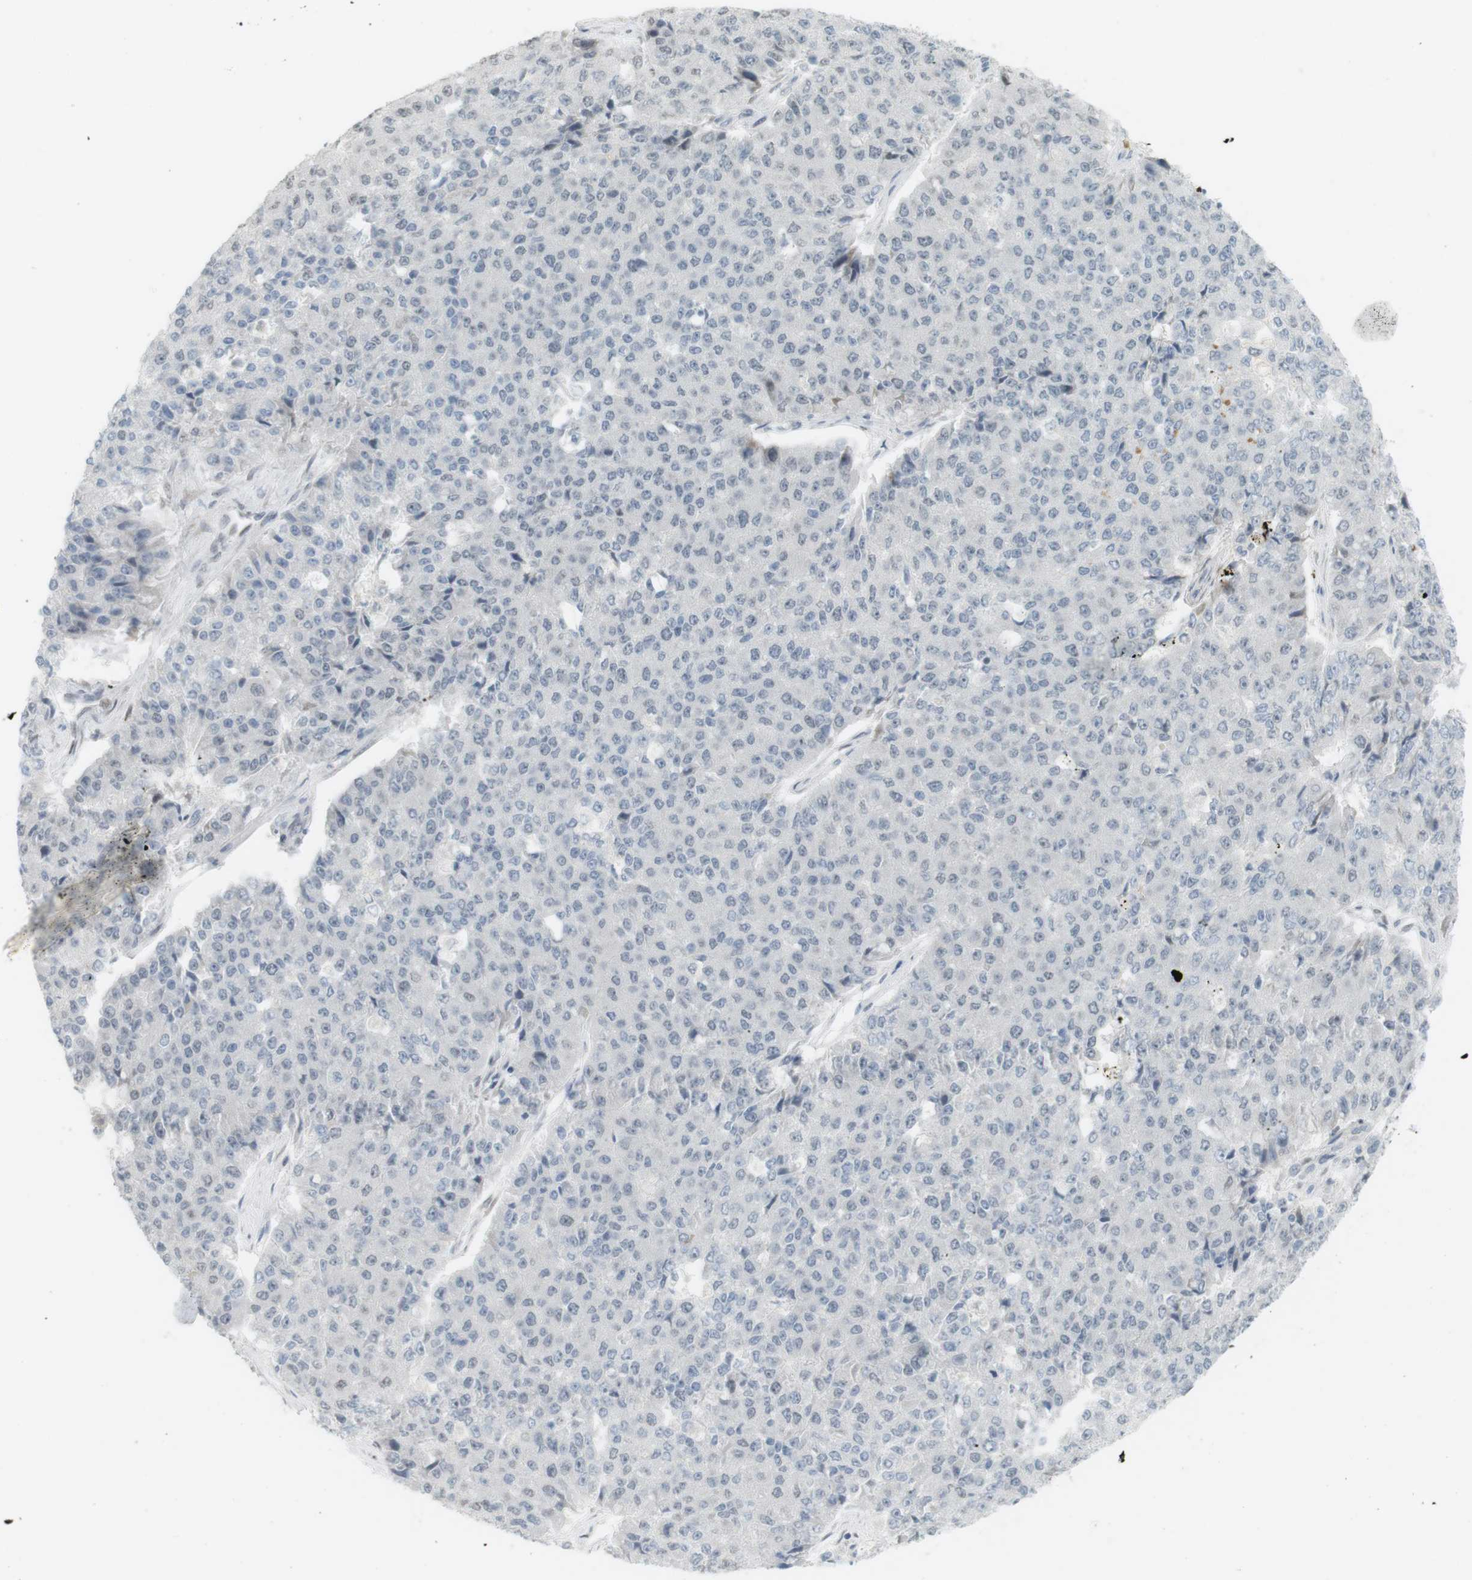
{"staining": {"intensity": "negative", "quantity": "none", "location": "none"}, "tissue": "pancreatic cancer", "cell_type": "Tumor cells", "image_type": "cancer", "snomed": [{"axis": "morphology", "description": "Adenocarcinoma, NOS"}, {"axis": "topography", "description": "Pancreas"}], "caption": "Pancreatic cancer (adenocarcinoma) was stained to show a protein in brown. There is no significant expression in tumor cells.", "gene": "DMC1", "patient": {"sex": "male", "age": 50}}